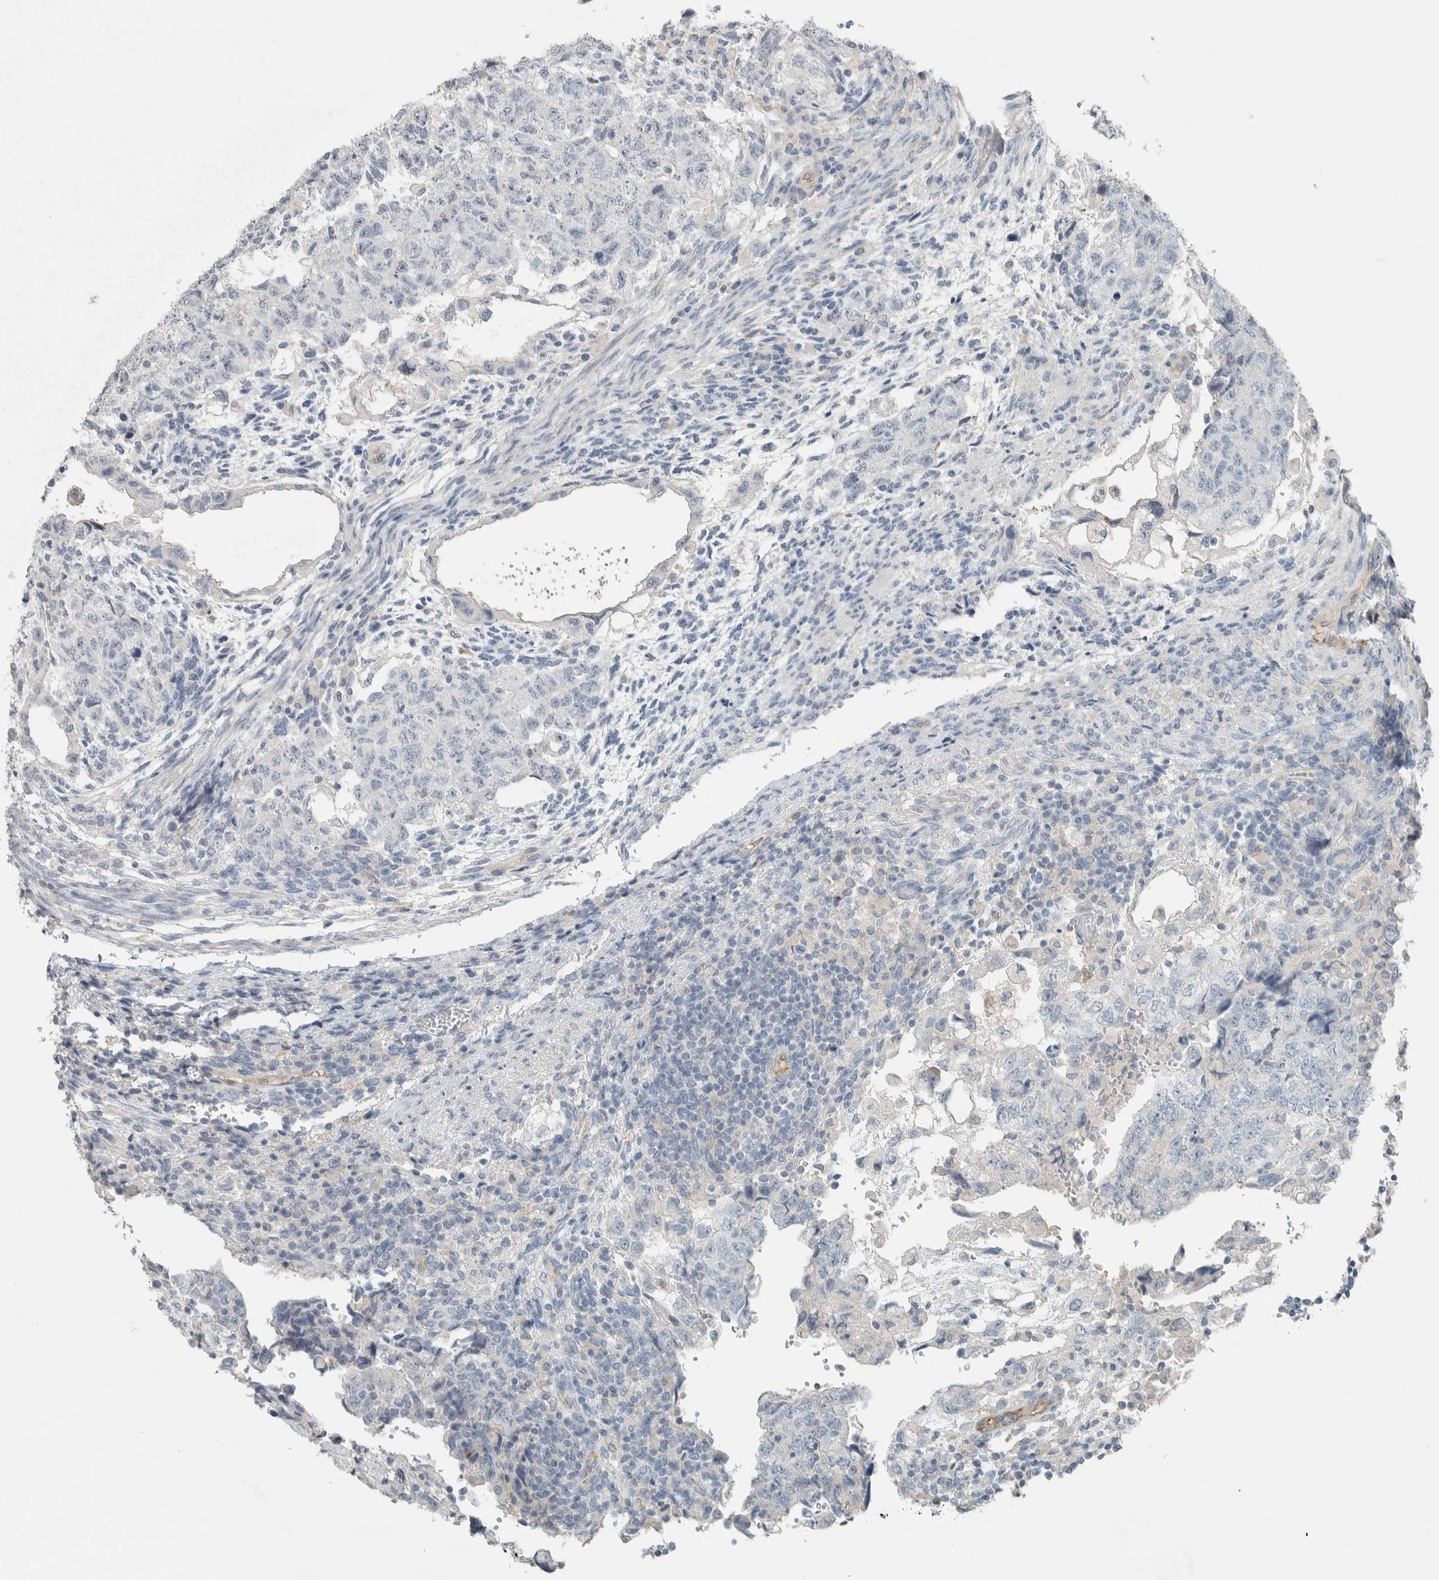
{"staining": {"intensity": "negative", "quantity": "none", "location": "none"}, "tissue": "testis cancer", "cell_type": "Tumor cells", "image_type": "cancer", "snomed": [{"axis": "morphology", "description": "Normal tissue, NOS"}, {"axis": "morphology", "description": "Carcinoma, Embryonal, NOS"}, {"axis": "topography", "description": "Testis"}], "caption": "There is no significant positivity in tumor cells of testis cancer (embryonal carcinoma). (DAB immunohistochemistry with hematoxylin counter stain).", "gene": "SCIN", "patient": {"sex": "male", "age": 36}}